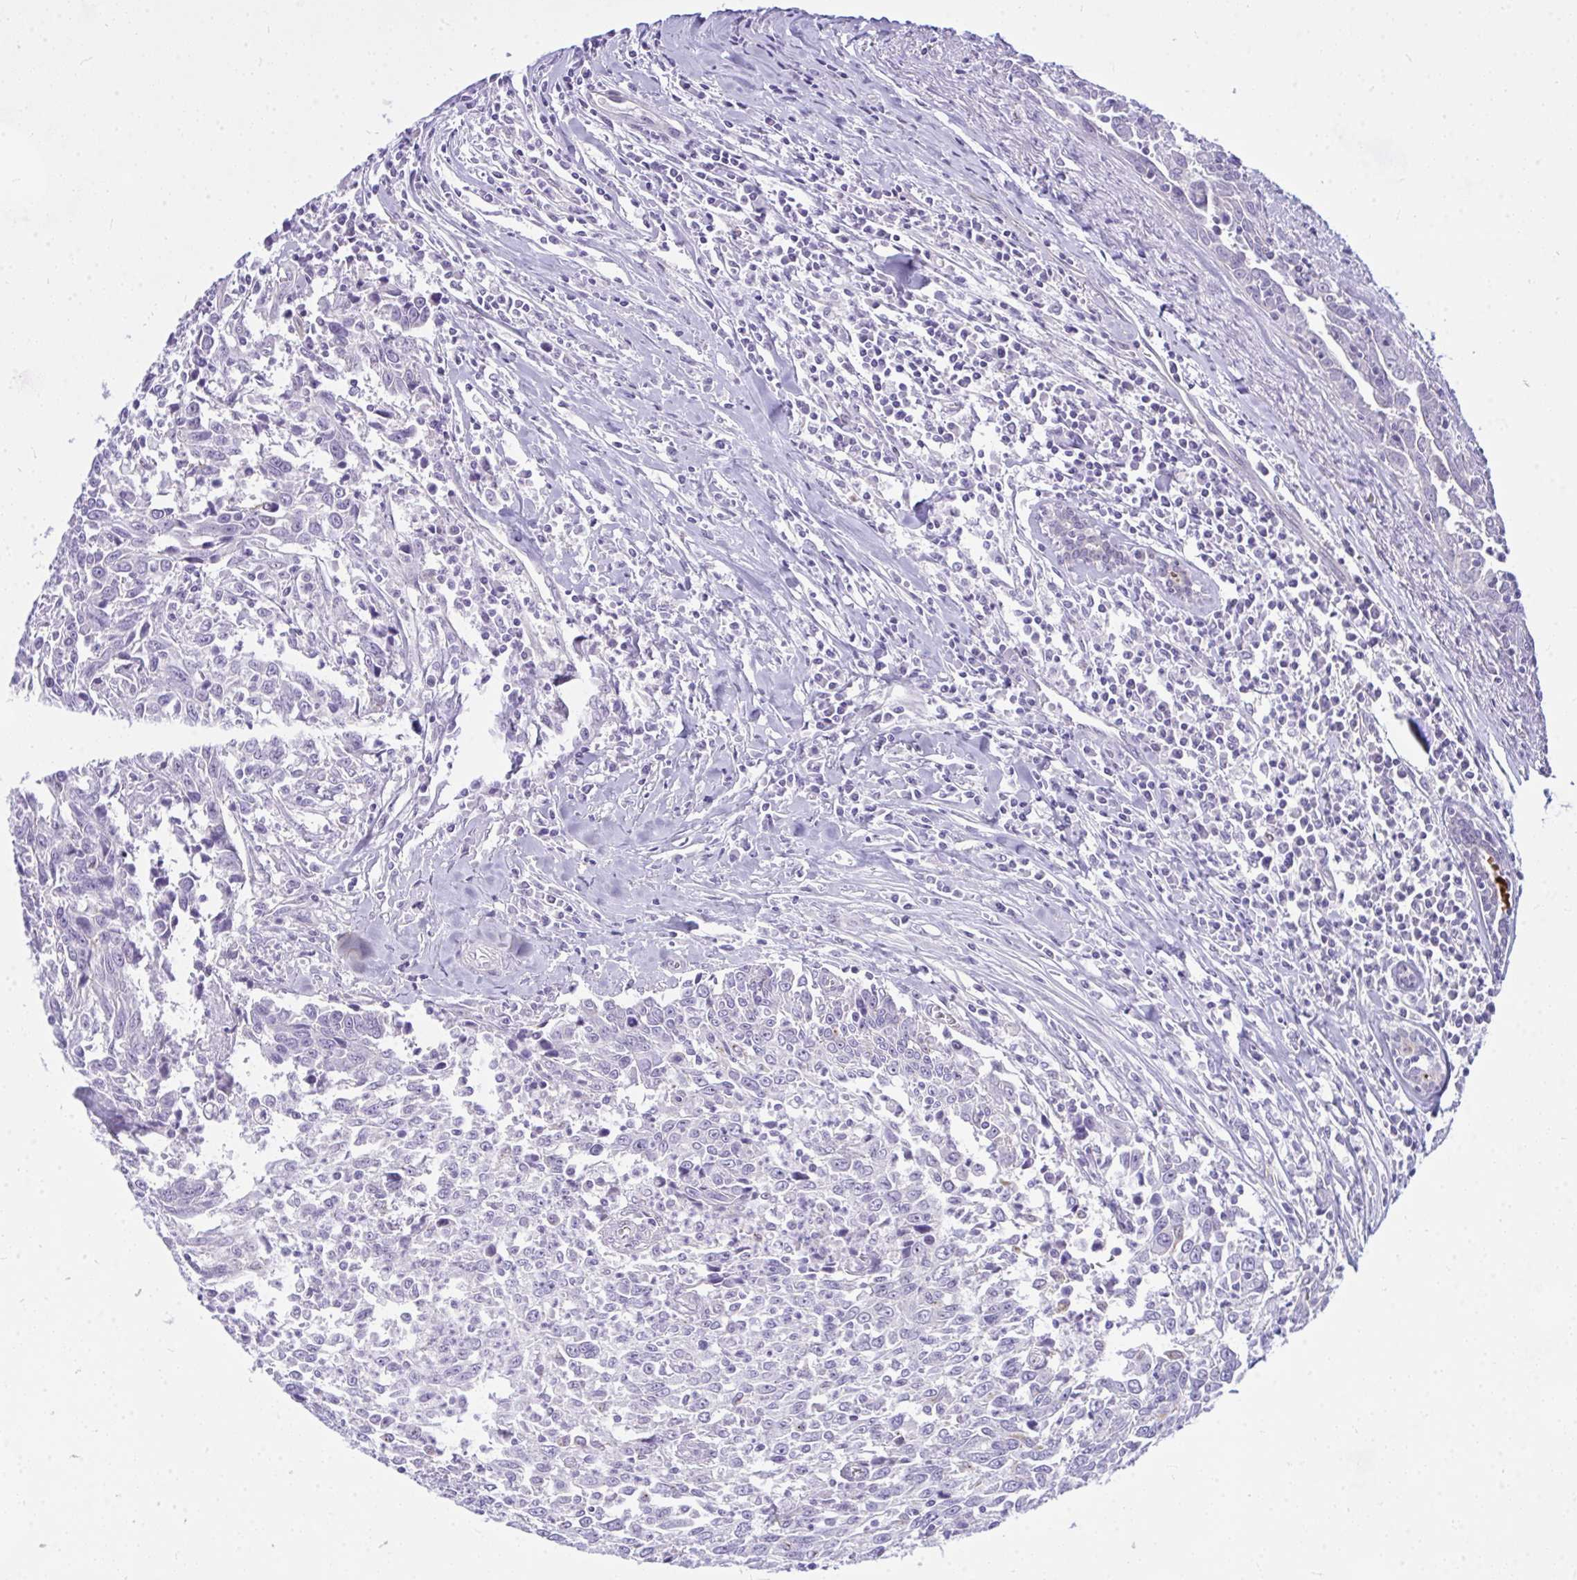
{"staining": {"intensity": "negative", "quantity": "none", "location": "none"}, "tissue": "breast cancer", "cell_type": "Tumor cells", "image_type": "cancer", "snomed": [{"axis": "morphology", "description": "Duct carcinoma"}, {"axis": "topography", "description": "Breast"}], "caption": "Immunohistochemical staining of breast cancer displays no significant staining in tumor cells. (Stains: DAB immunohistochemistry with hematoxylin counter stain, Microscopy: brightfield microscopy at high magnification).", "gene": "NFXL1", "patient": {"sex": "female", "age": 50}}